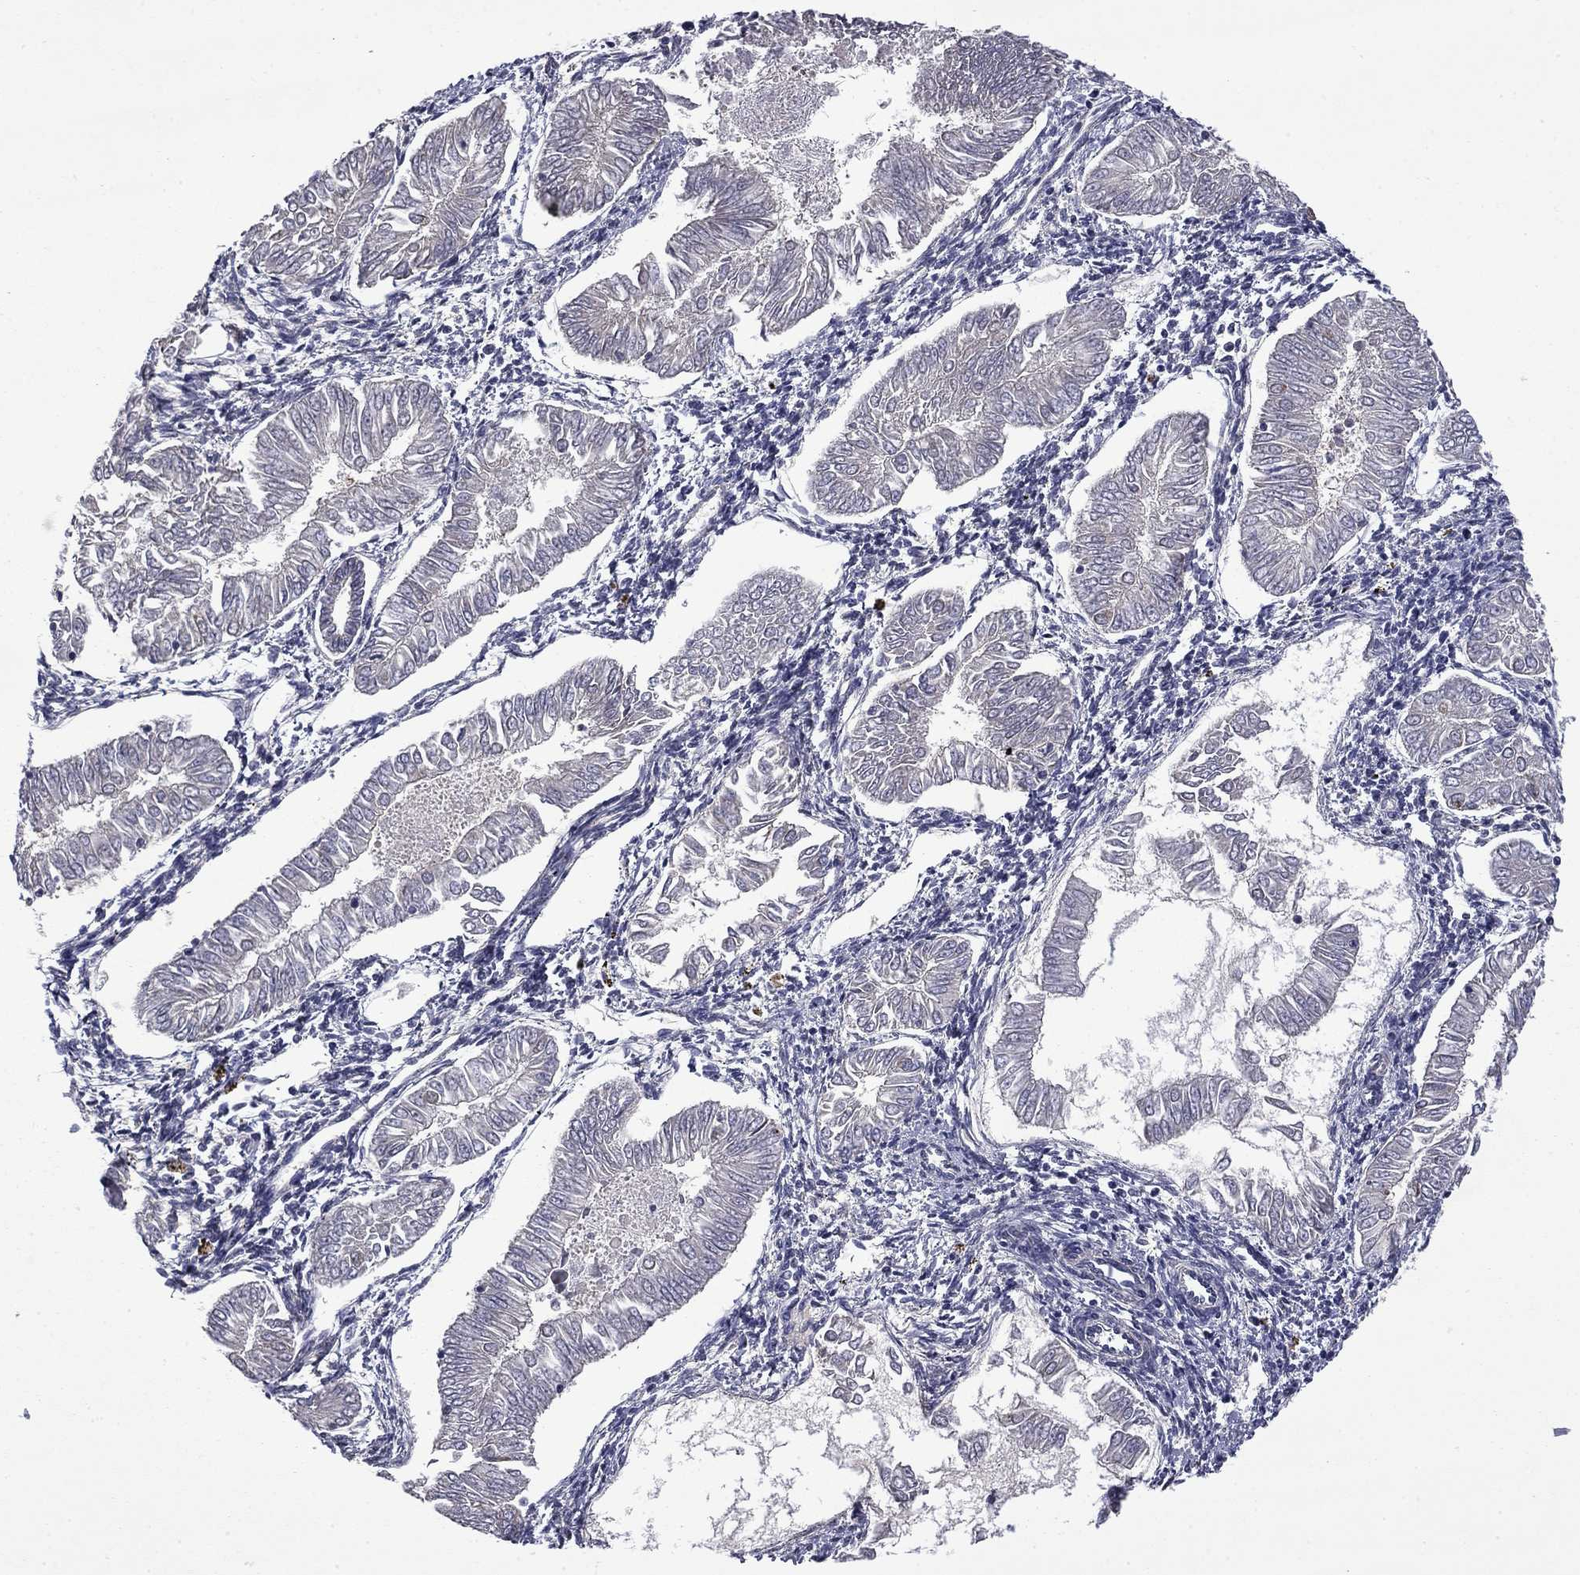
{"staining": {"intensity": "negative", "quantity": "none", "location": "none"}, "tissue": "endometrial cancer", "cell_type": "Tumor cells", "image_type": "cancer", "snomed": [{"axis": "morphology", "description": "Adenocarcinoma, NOS"}, {"axis": "topography", "description": "Endometrium"}], "caption": "Endometrial cancer was stained to show a protein in brown. There is no significant positivity in tumor cells. (Immunohistochemistry, brightfield microscopy, high magnification).", "gene": "CEACAM7", "patient": {"sex": "female", "age": 53}}